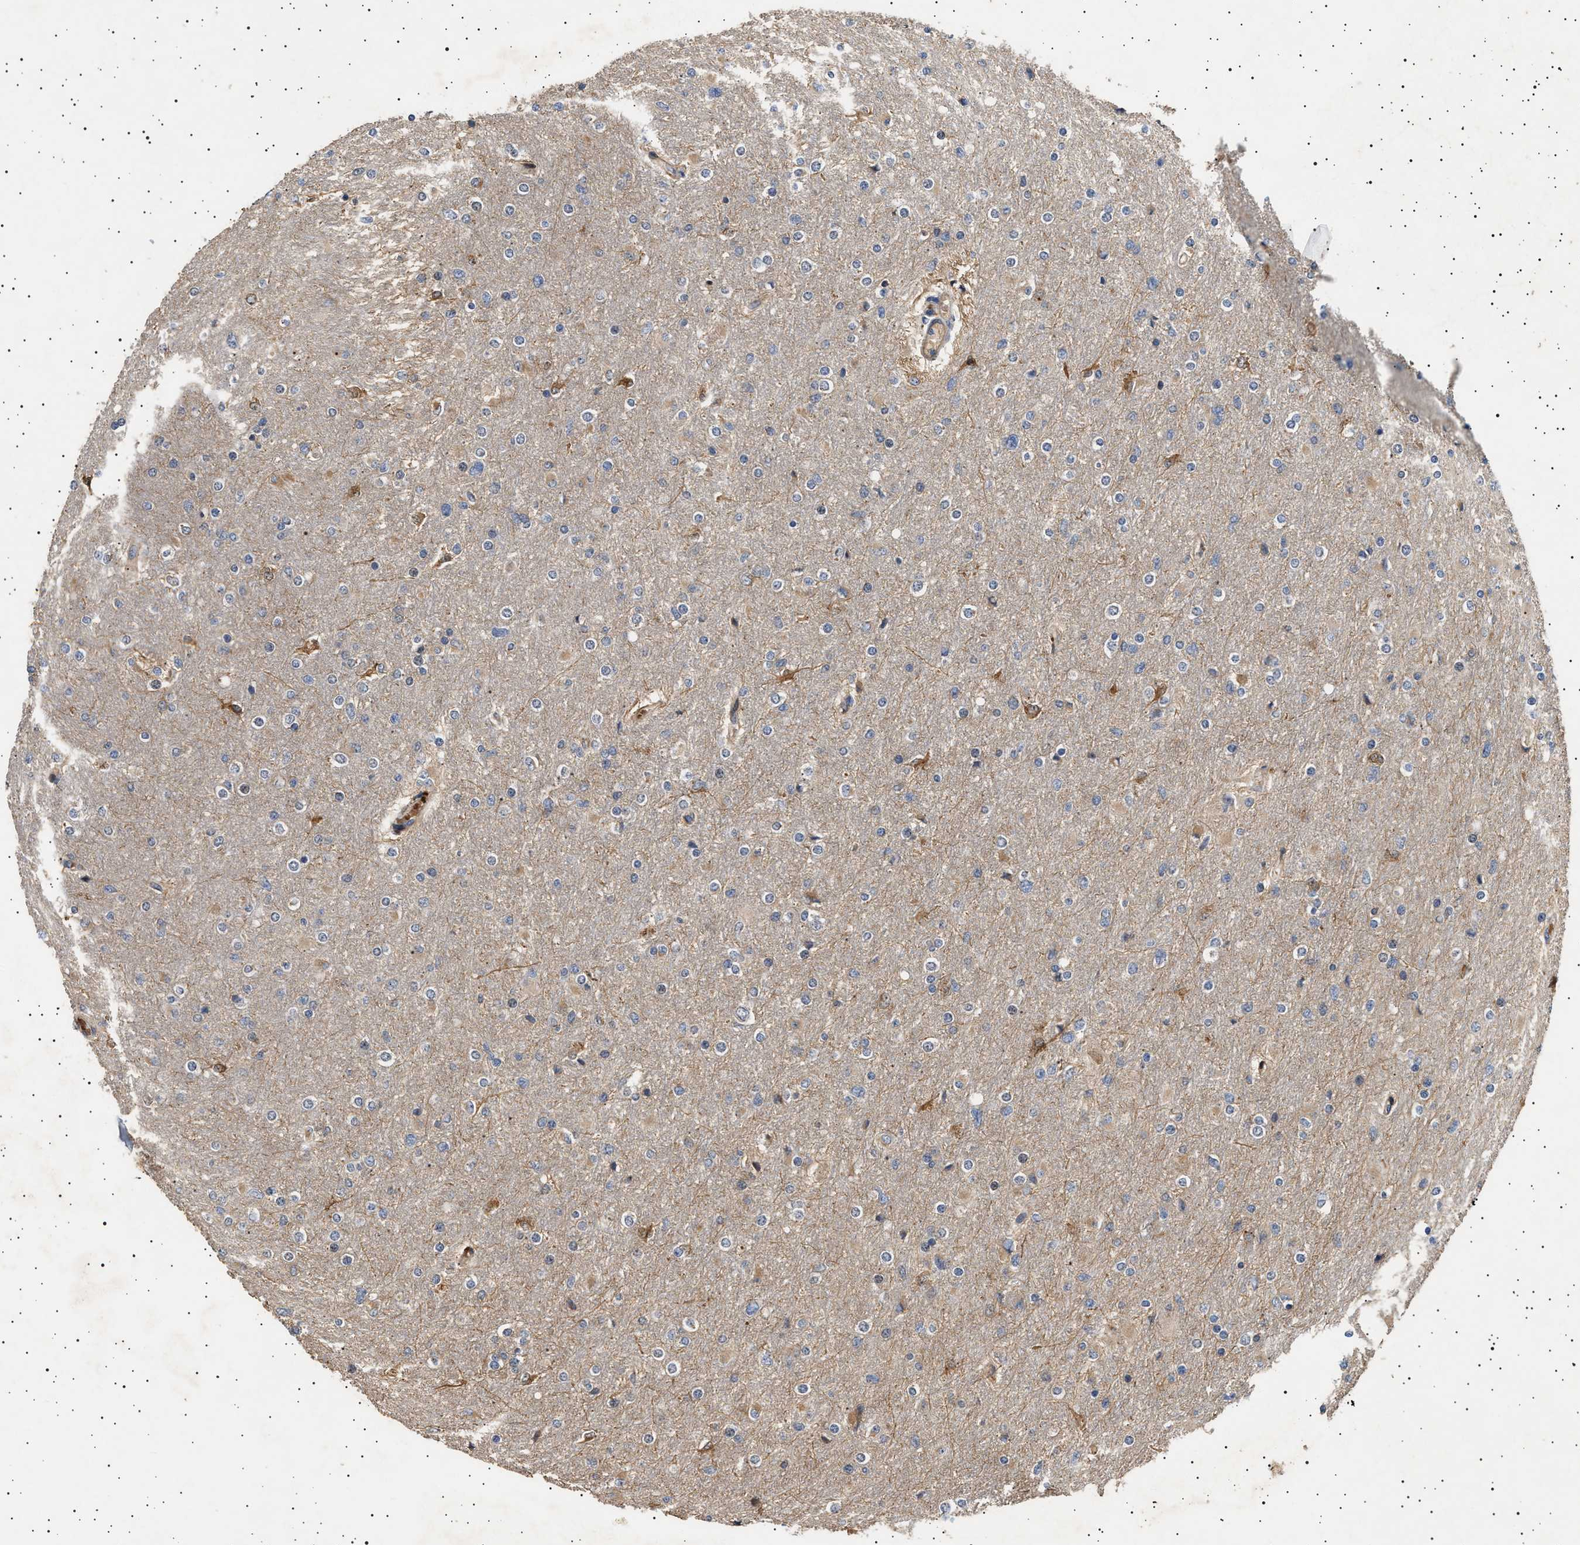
{"staining": {"intensity": "negative", "quantity": "none", "location": "none"}, "tissue": "glioma", "cell_type": "Tumor cells", "image_type": "cancer", "snomed": [{"axis": "morphology", "description": "Glioma, malignant, High grade"}, {"axis": "topography", "description": "Cerebral cortex"}], "caption": "Human glioma stained for a protein using IHC shows no positivity in tumor cells.", "gene": "GUCY1B1", "patient": {"sex": "female", "age": 36}}